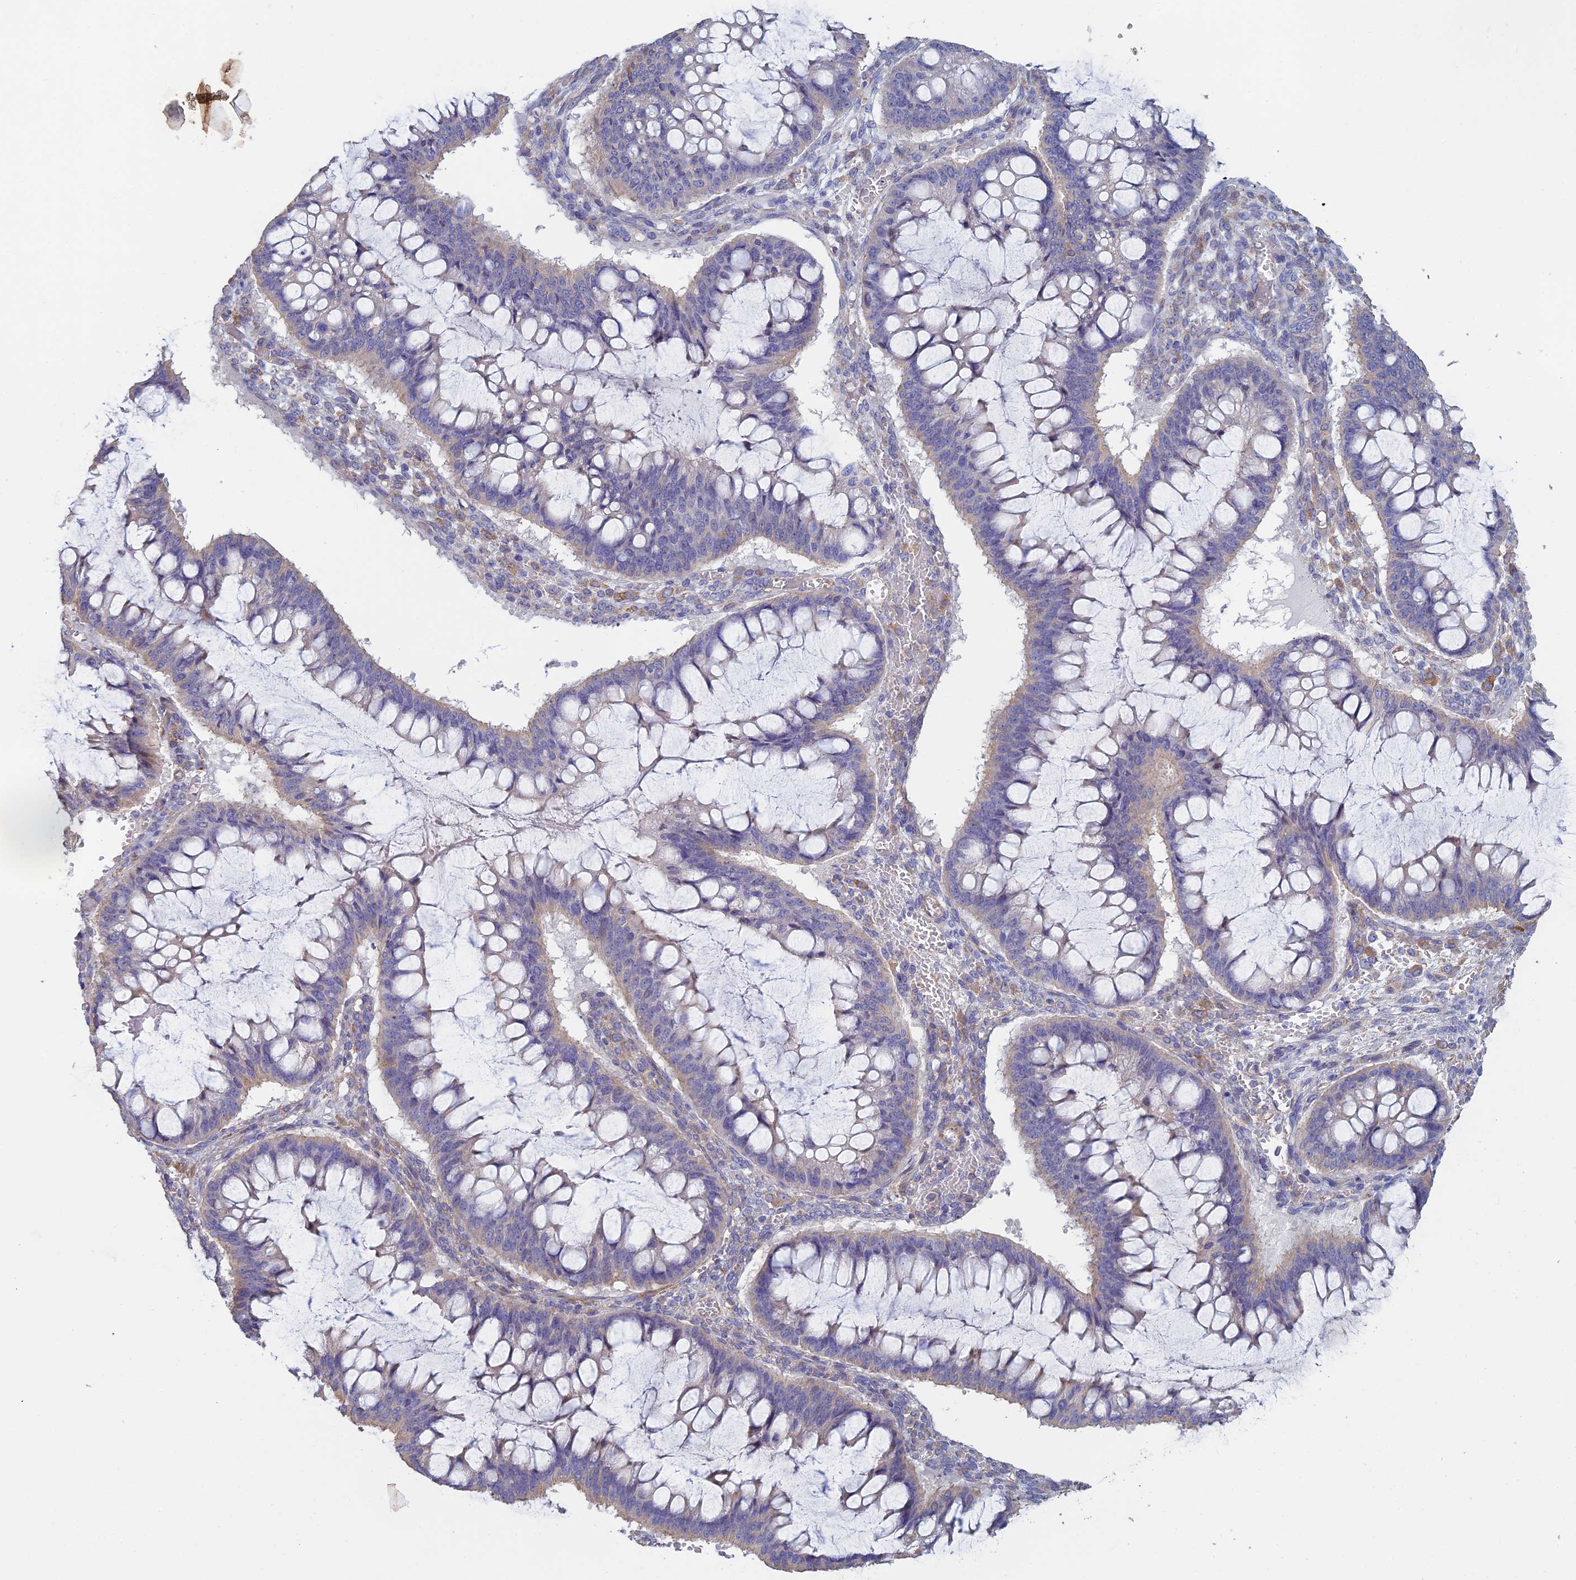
{"staining": {"intensity": "weak", "quantity": "25%-75%", "location": "cytoplasmic/membranous"}, "tissue": "ovarian cancer", "cell_type": "Tumor cells", "image_type": "cancer", "snomed": [{"axis": "morphology", "description": "Cystadenocarcinoma, mucinous, NOS"}, {"axis": "topography", "description": "Ovary"}], "caption": "High-power microscopy captured an immunohistochemistry photomicrograph of ovarian mucinous cystadenocarcinoma, revealing weak cytoplasmic/membranous positivity in approximately 25%-75% of tumor cells. The staining was performed using DAB, with brown indicating positive protein expression. Nuclei are stained blue with hematoxylin.", "gene": "PCDHA5", "patient": {"sex": "female", "age": 73}}